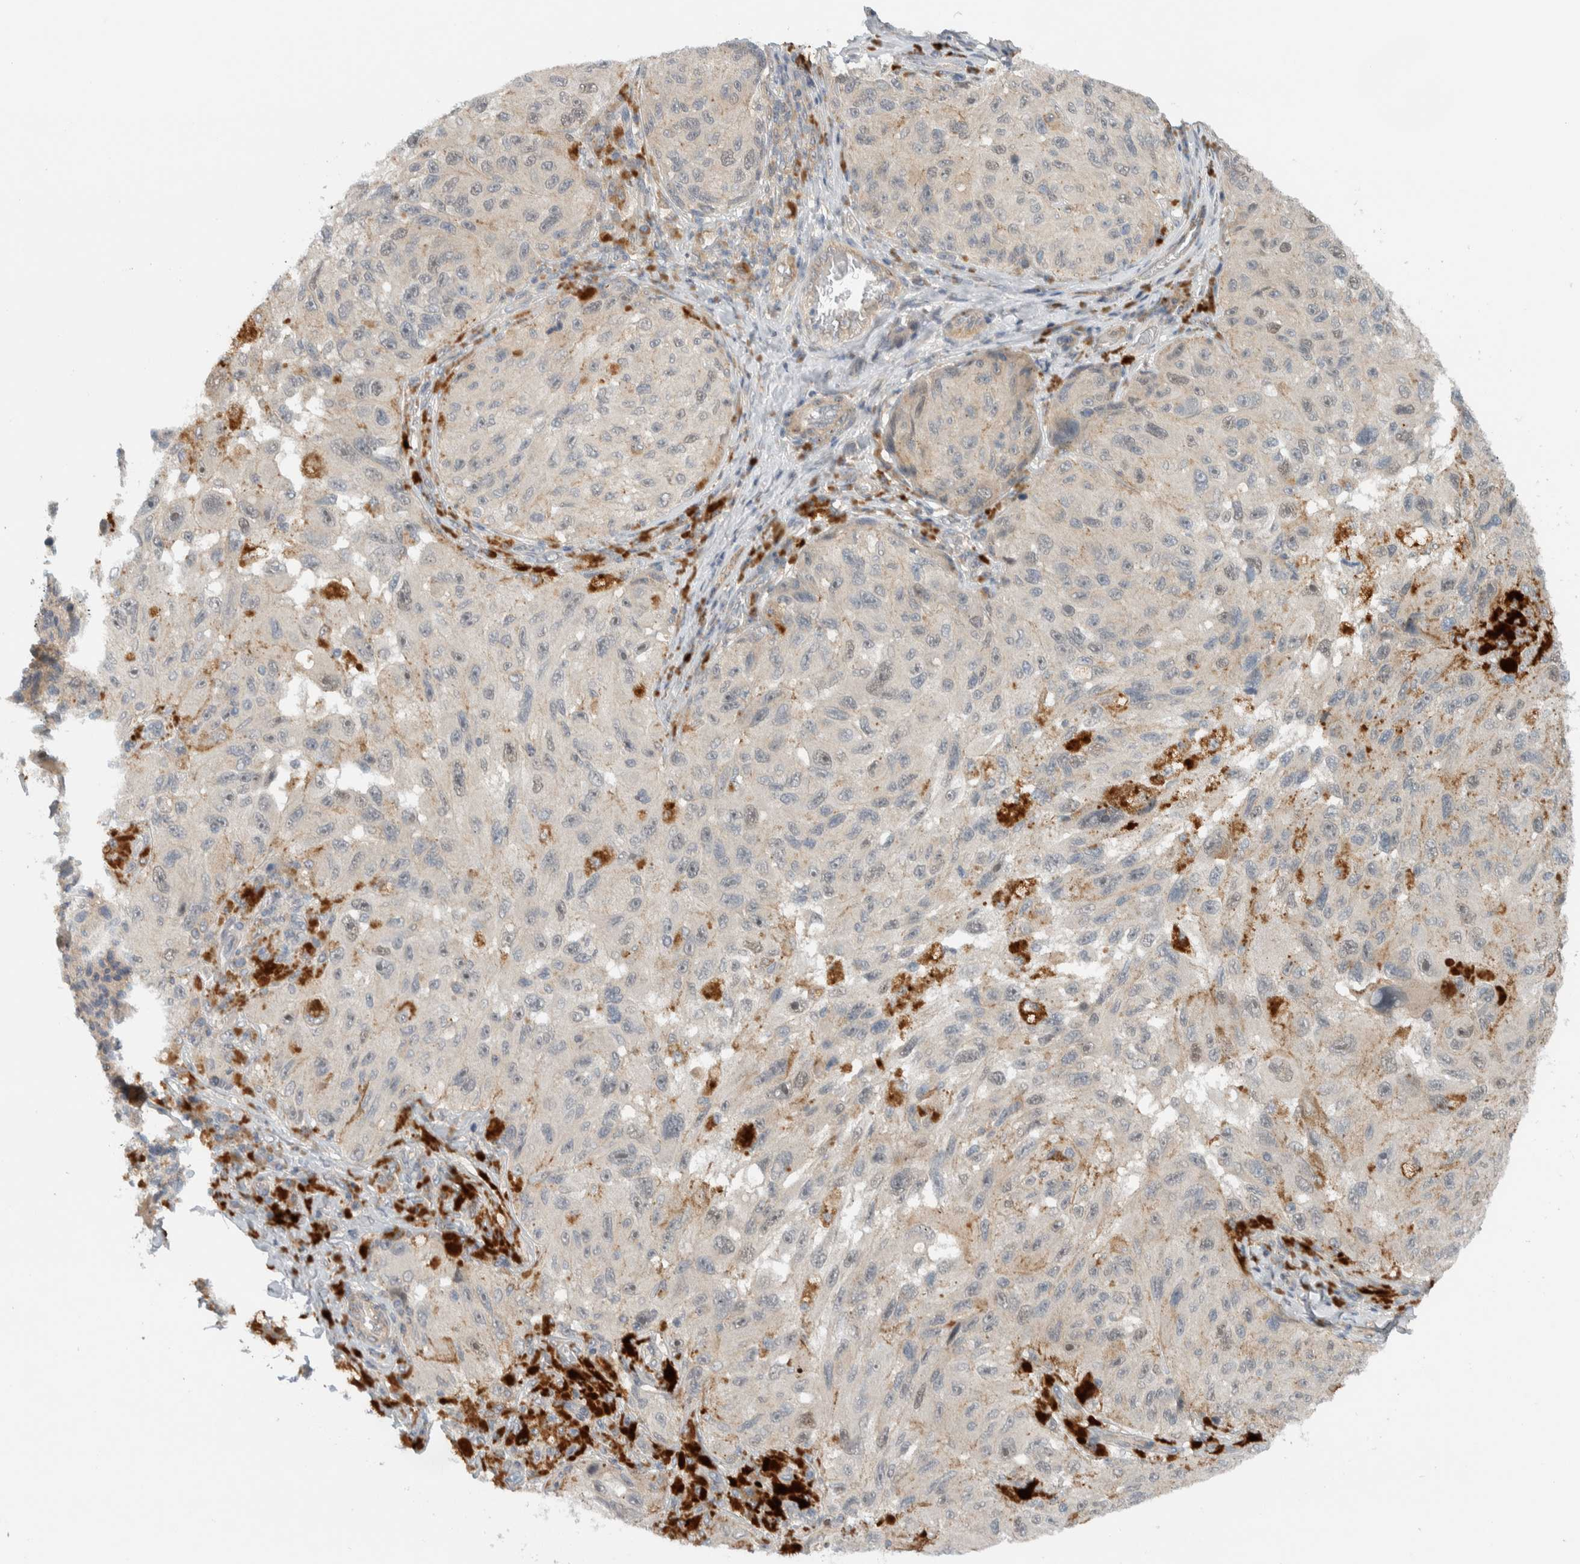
{"staining": {"intensity": "weak", "quantity": "<25%", "location": "cytoplasmic/membranous"}, "tissue": "melanoma", "cell_type": "Tumor cells", "image_type": "cancer", "snomed": [{"axis": "morphology", "description": "Malignant melanoma, NOS"}, {"axis": "topography", "description": "Skin"}], "caption": "Melanoma stained for a protein using IHC shows no expression tumor cells.", "gene": "MPRIP", "patient": {"sex": "female", "age": 73}}